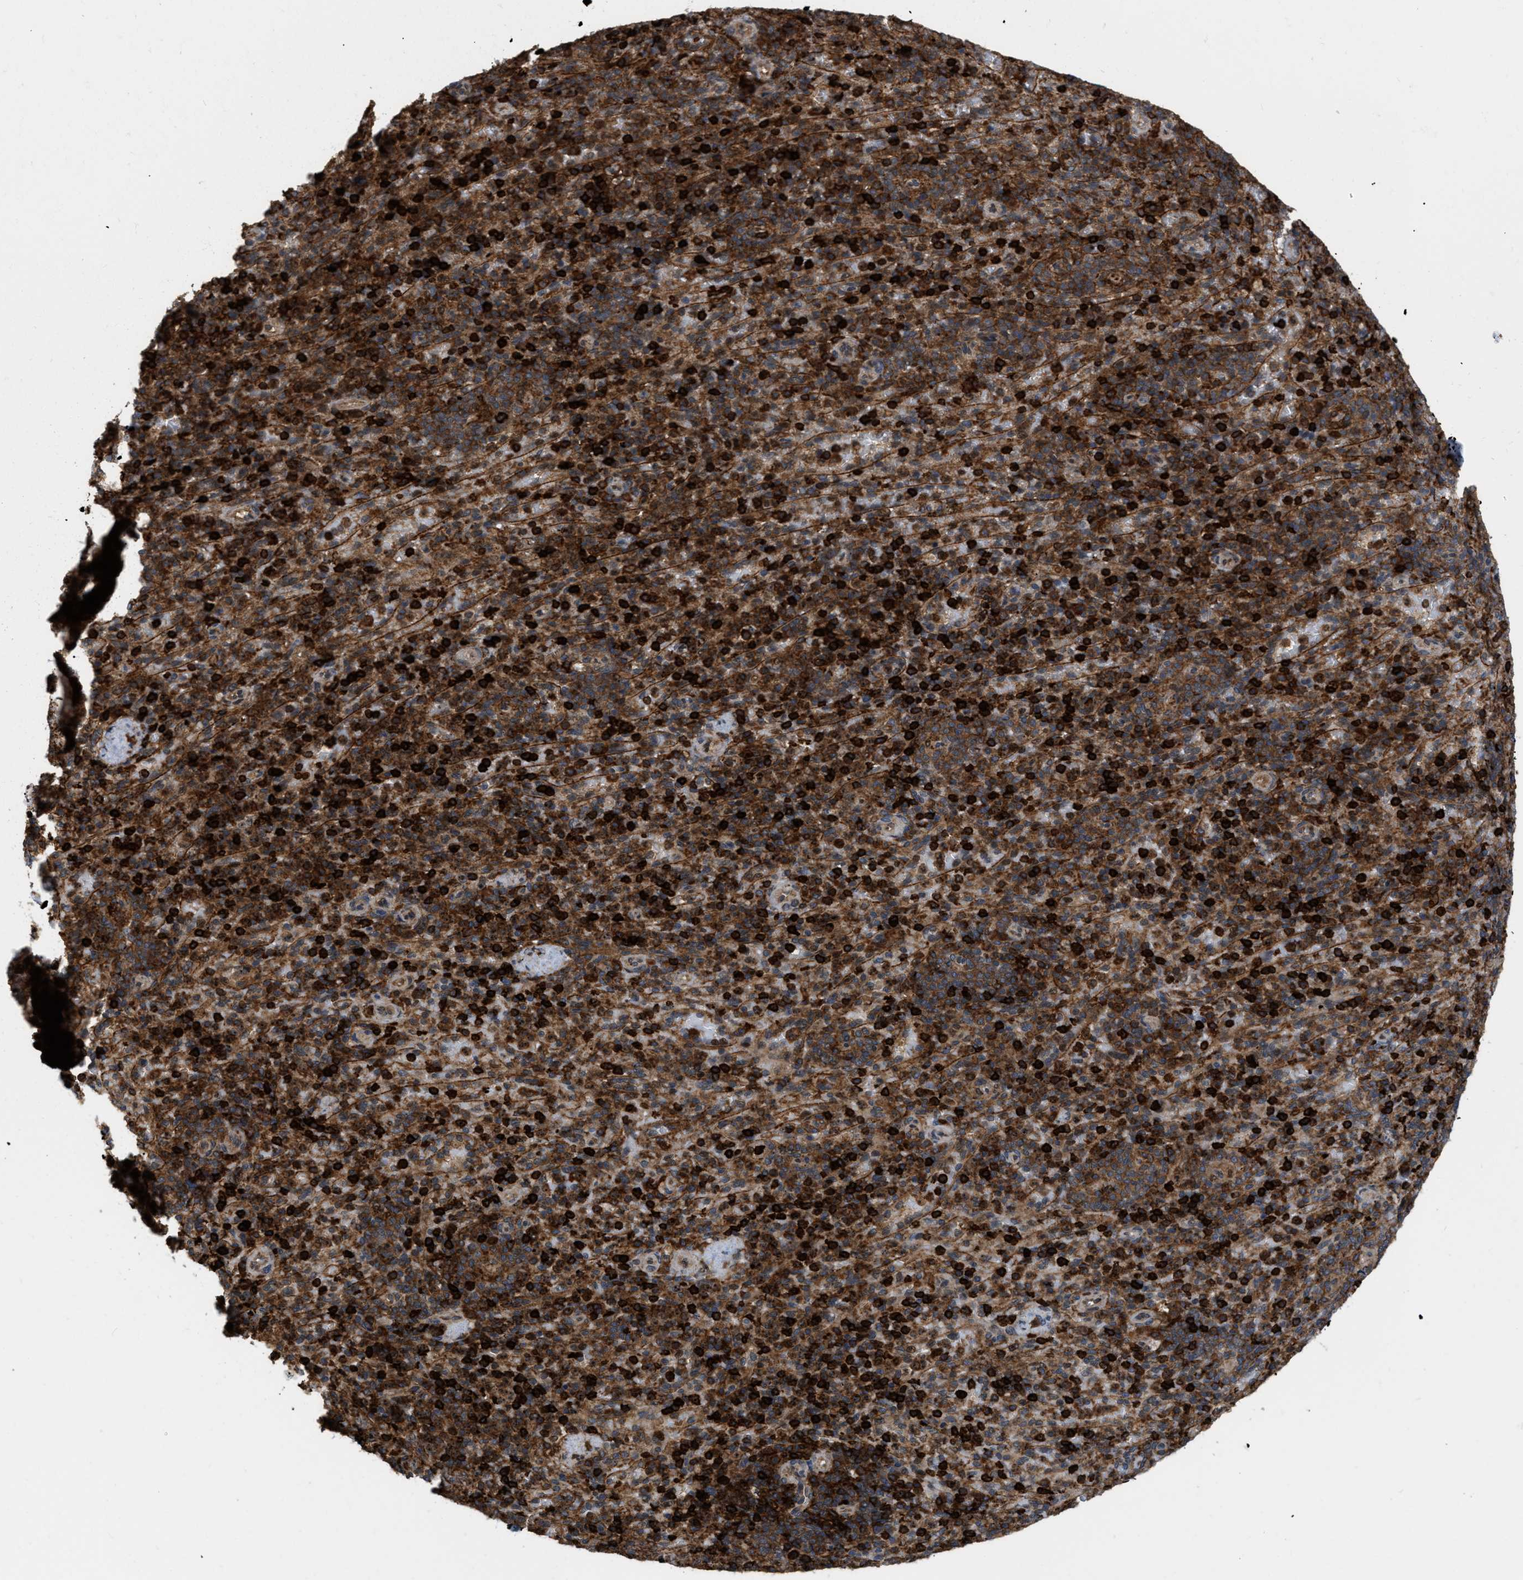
{"staining": {"intensity": "strong", "quantity": ">75%", "location": "cytoplasmic/membranous"}, "tissue": "spleen", "cell_type": "Cells in red pulp", "image_type": "normal", "snomed": [{"axis": "morphology", "description": "Normal tissue, NOS"}, {"axis": "topography", "description": "Spleen"}], "caption": "Immunohistochemical staining of benign human spleen shows high levels of strong cytoplasmic/membranous expression in approximately >75% of cells in red pulp.", "gene": "IQCE", "patient": {"sex": "female", "age": 74}}